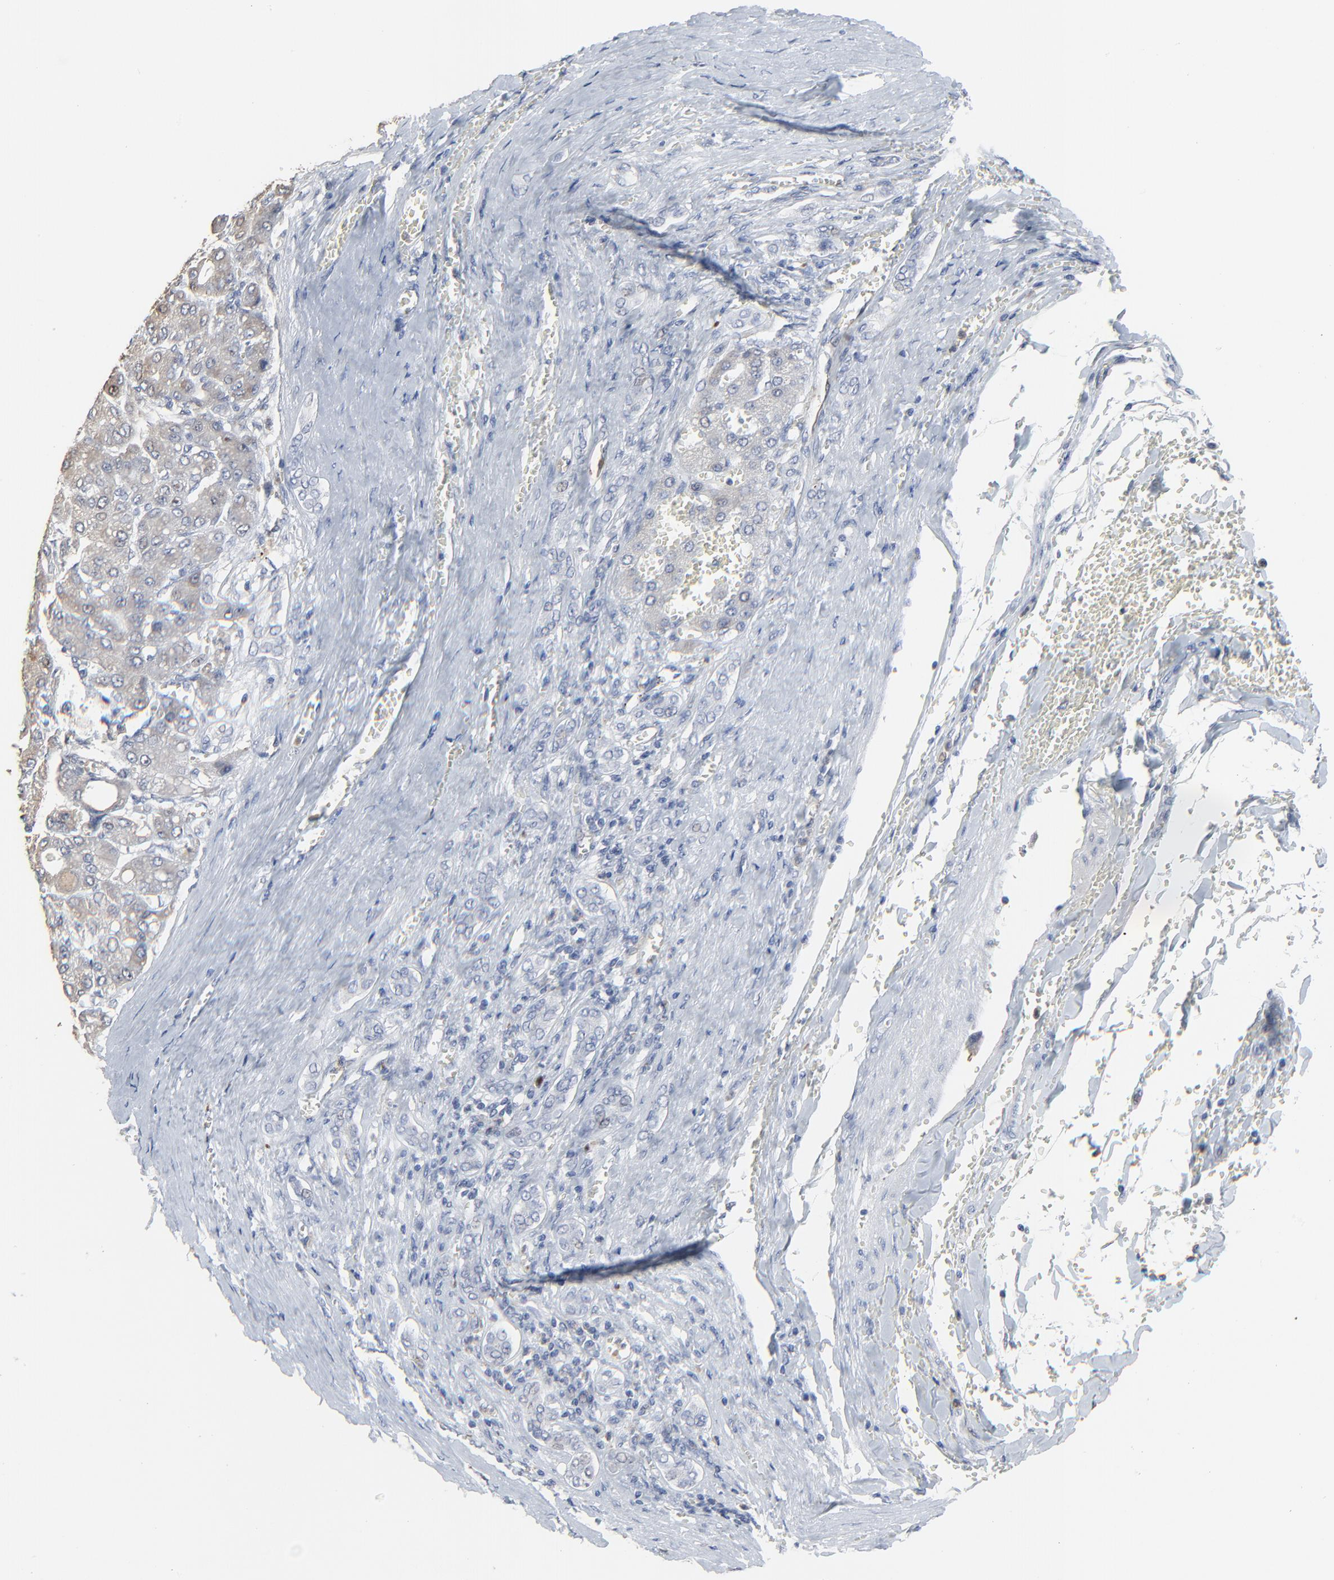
{"staining": {"intensity": "weak", "quantity": ">75%", "location": "cytoplasmic/membranous"}, "tissue": "liver cancer", "cell_type": "Tumor cells", "image_type": "cancer", "snomed": [{"axis": "morphology", "description": "Carcinoma, Hepatocellular, NOS"}, {"axis": "topography", "description": "Liver"}], "caption": "This micrograph reveals IHC staining of human liver hepatocellular carcinoma, with low weak cytoplasmic/membranous positivity in about >75% of tumor cells.", "gene": "BIRC3", "patient": {"sex": "male", "age": 69}}